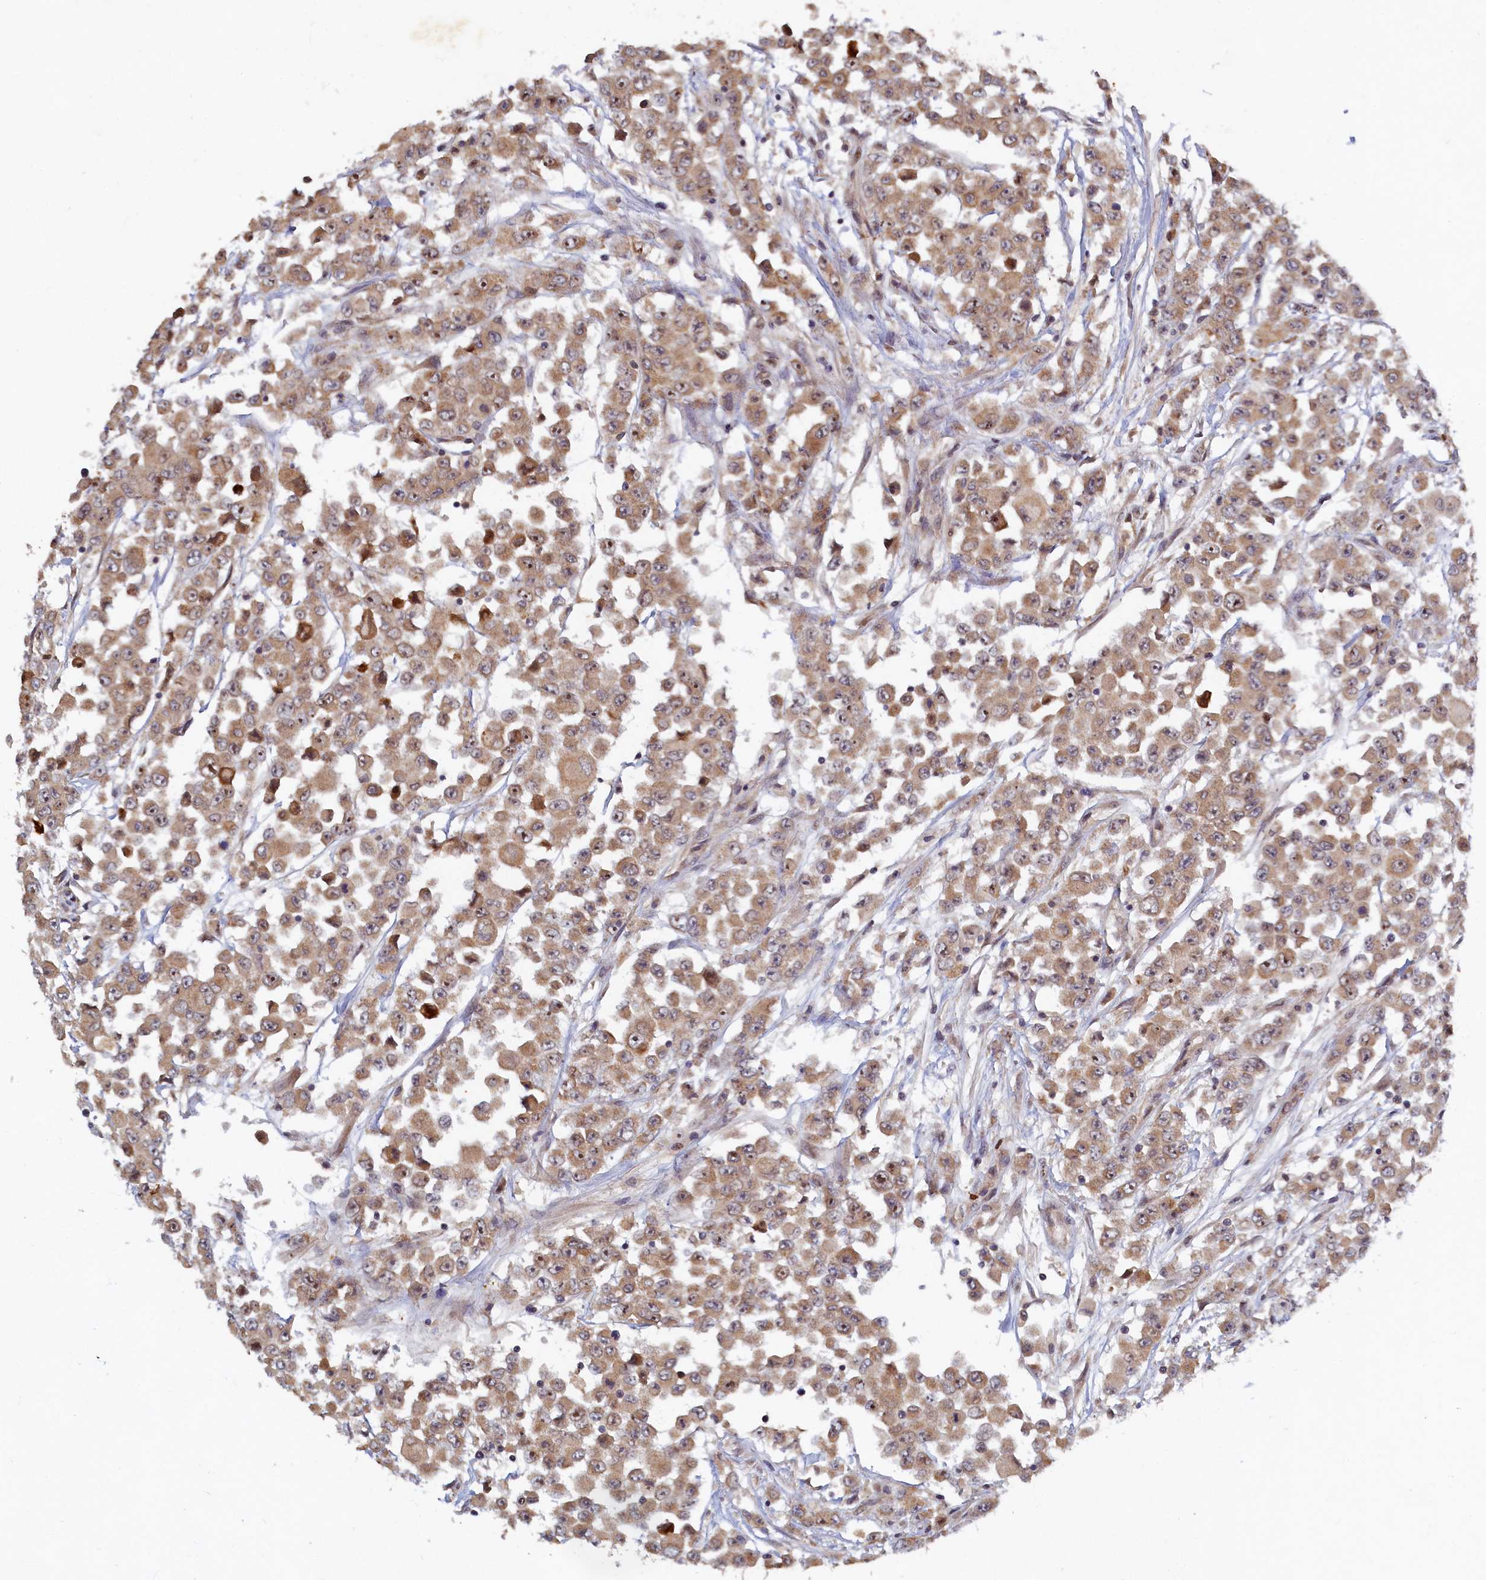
{"staining": {"intensity": "moderate", "quantity": ">75%", "location": "cytoplasmic/membranous"}, "tissue": "colorectal cancer", "cell_type": "Tumor cells", "image_type": "cancer", "snomed": [{"axis": "morphology", "description": "Adenocarcinoma, NOS"}, {"axis": "topography", "description": "Colon"}], "caption": "The micrograph exhibits immunohistochemical staining of adenocarcinoma (colorectal). There is moderate cytoplasmic/membranous expression is seen in approximately >75% of tumor cells.", "gene": "CEP20", "patient": {"sex": "male", "age": 51}}